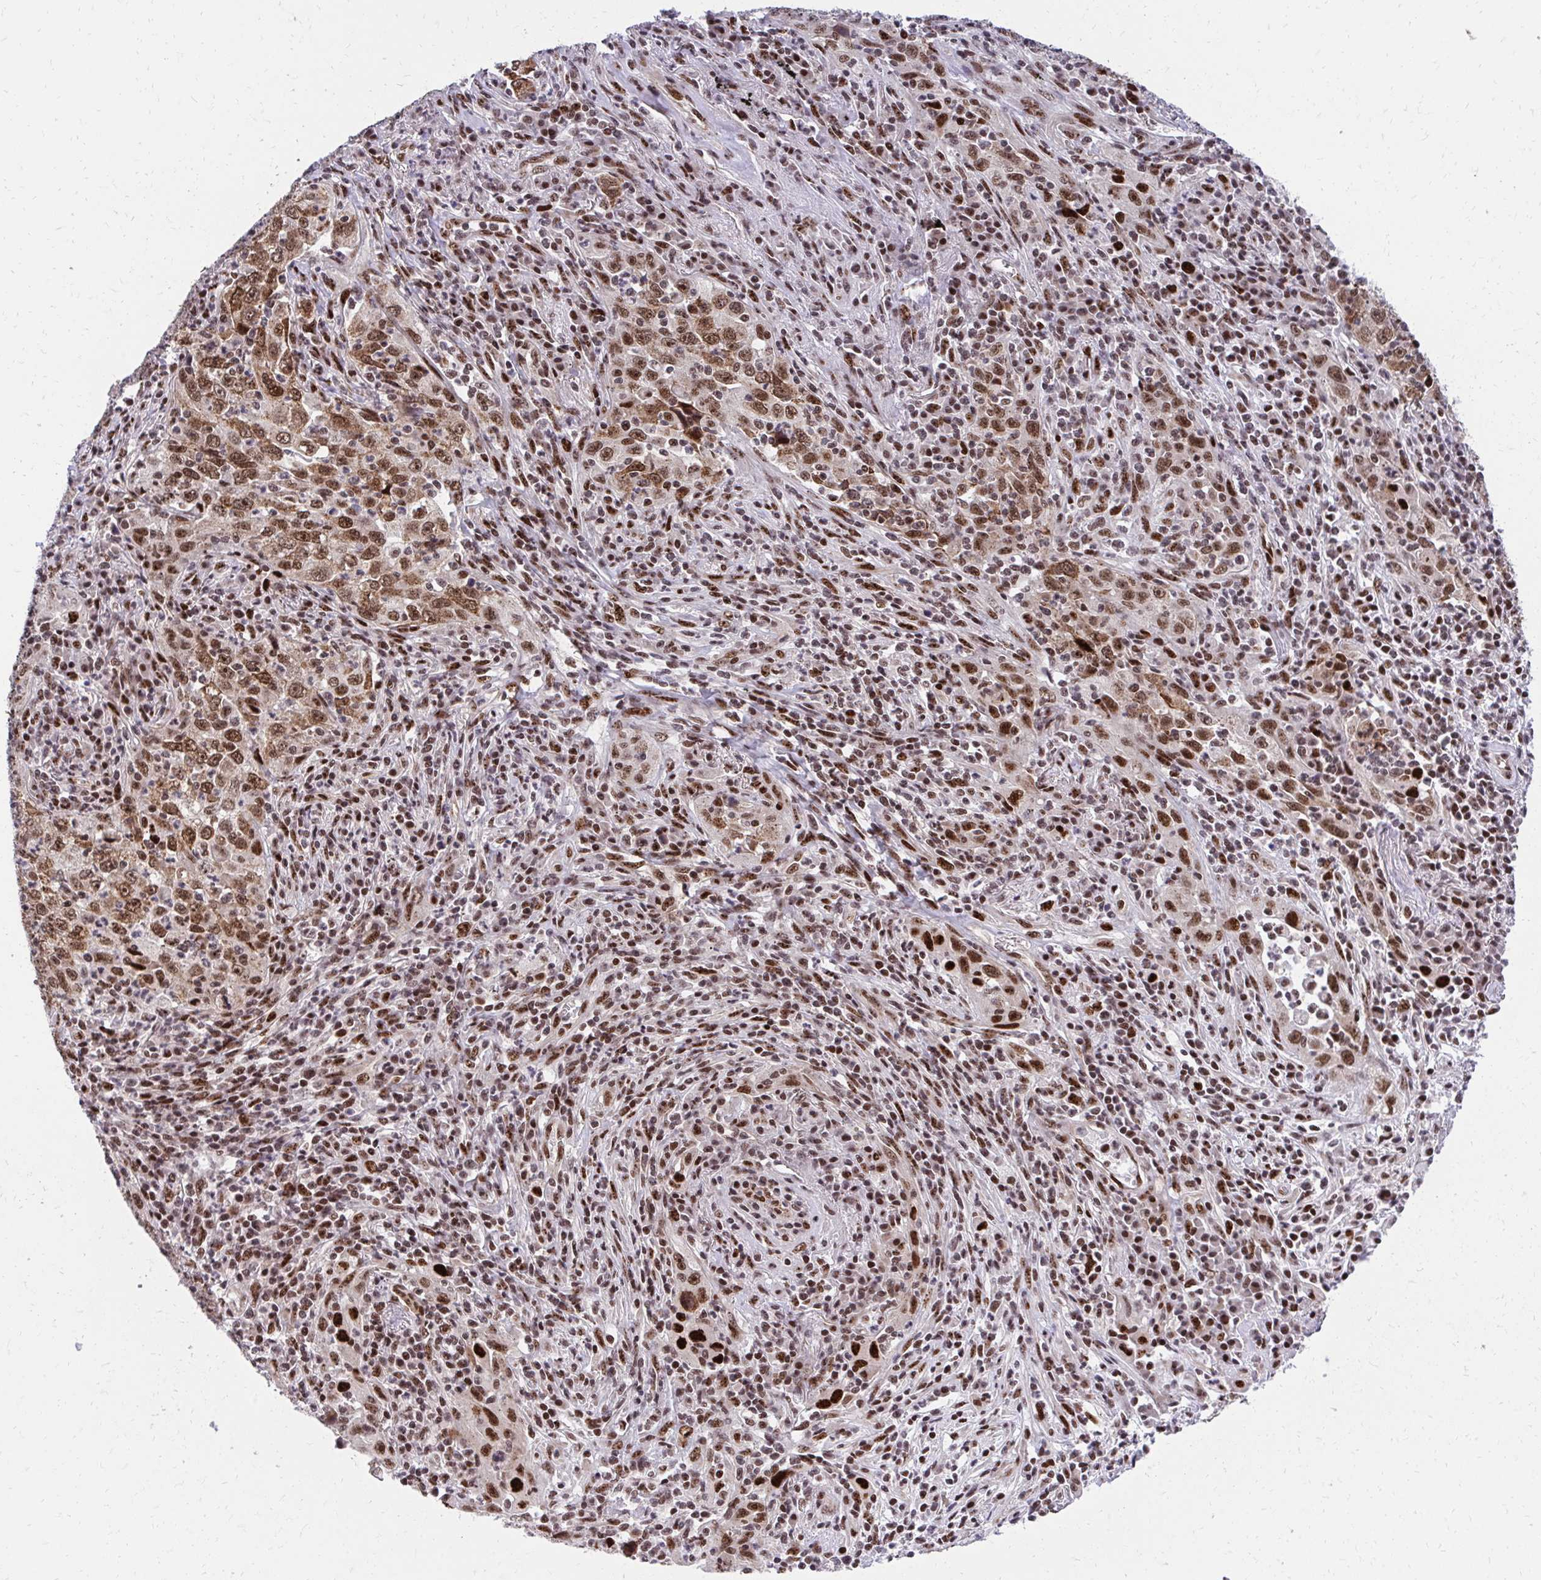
{"staining": {"intensity": "moderate", "quantity": ">75%", "location": "cytoplasmic/membranous,nuclear"}, "tissue": "lung cancer", "cell_type": "Tumor cells", "image_type": "cancer", "snomed": [{"axis": "morphology", "description": "Squamous cell carcinoma, NOS"}, {"axis": "topography", "description": "Lung"}], "caption": "A brown stain labels moderate cytoplasmic/membranous and nuclear staining of a protein in lung cancer (squamous cell carcinoma) tumor cells. (brown staining indicates protein expression, while blue staining denotes nuclei).", "gene": "HOXA4", "patient": {"sex": "male", "age": 71}}